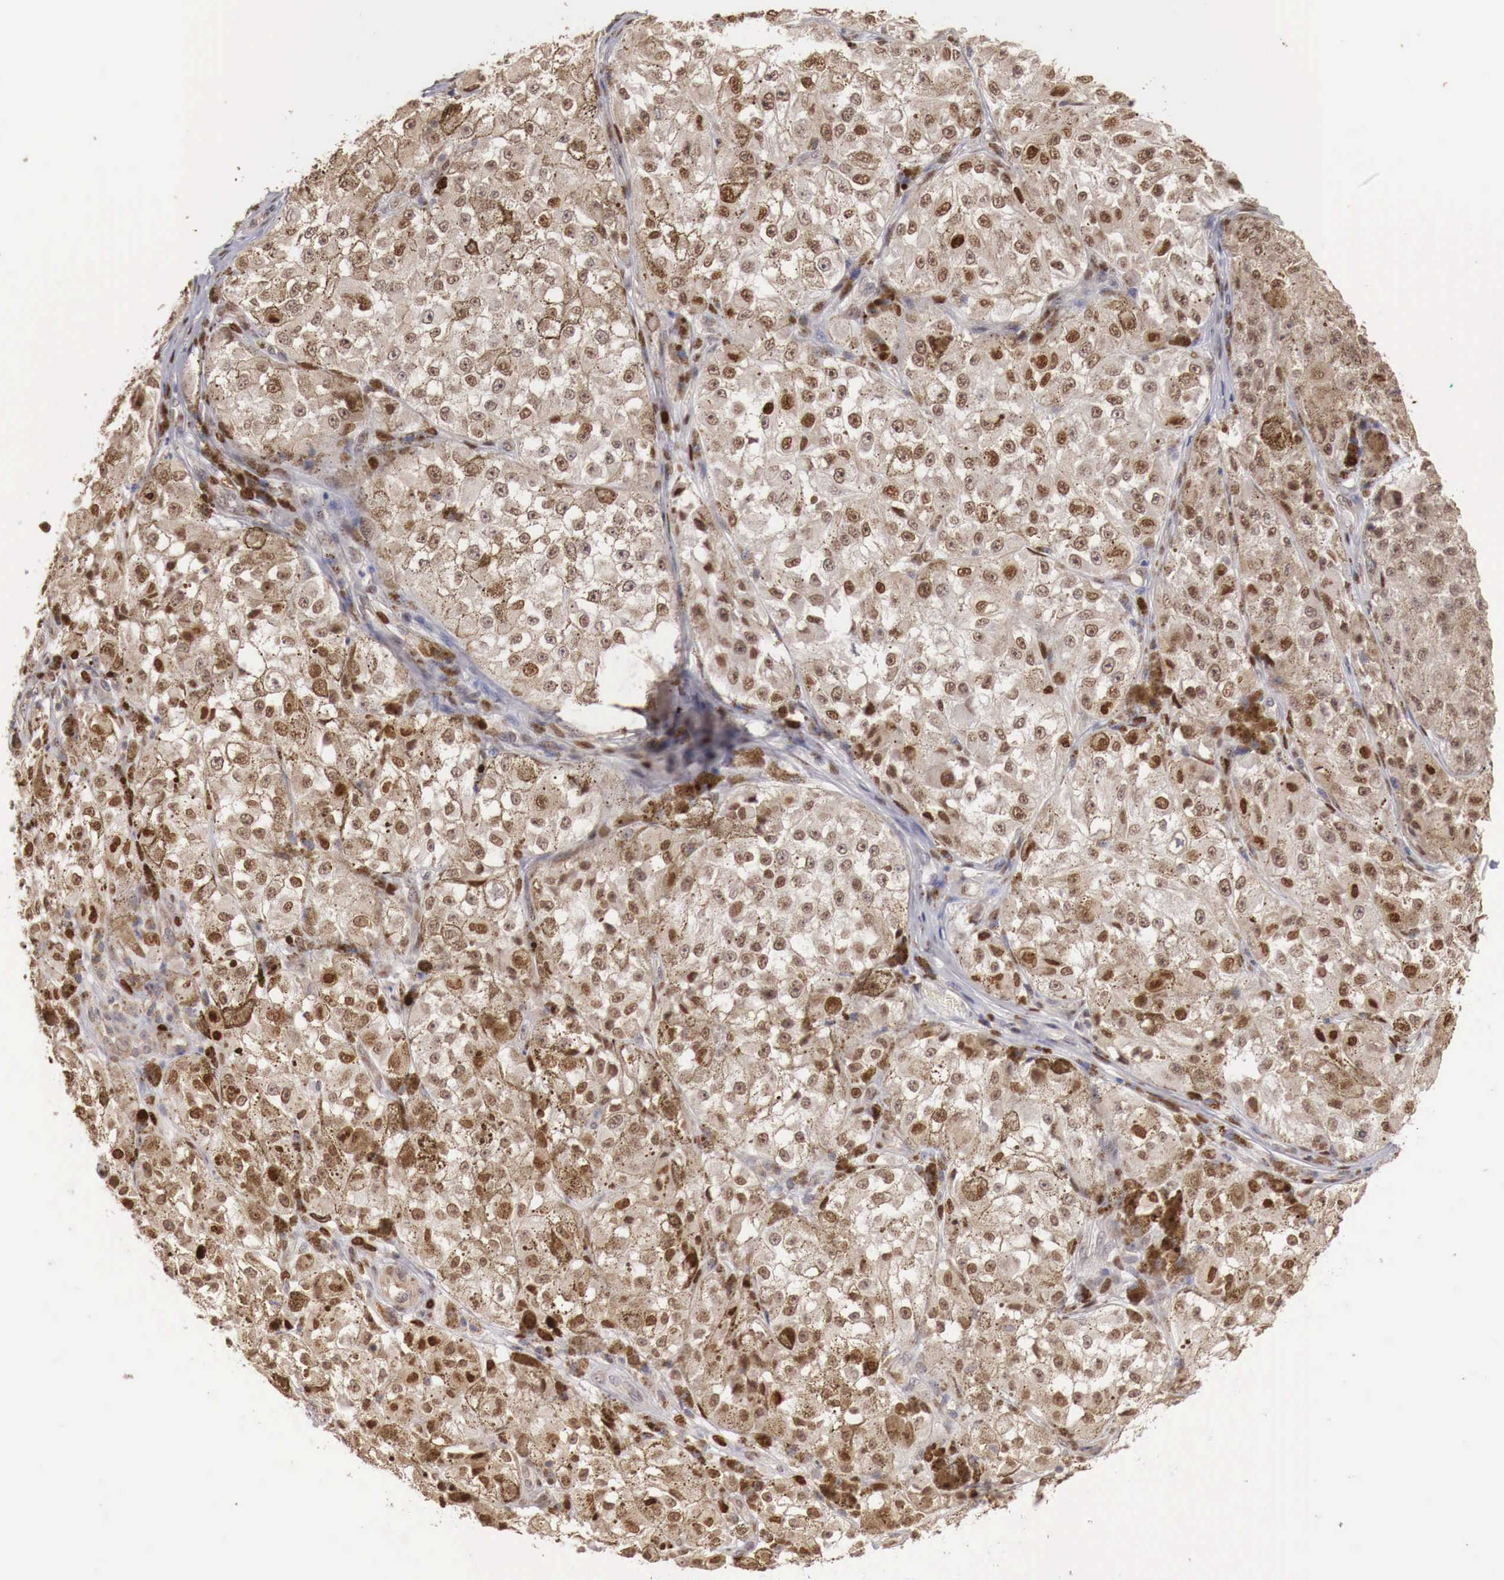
{"staining": {"intensity": "moderate", "quantity": ">75%", "location": "nuclear"}, "tissue": "melanoma", "cell_type": "Tumor cells", "image_type": "cancer", "snomed": [{"axis": "morphology", "description": "Malignant melanoma, NOS"}, {"axis": "topography", "description": "Skin"}], "caption": "Brown immunohistochemical staining in human melanoma reveals moderate nuclear expression in about >75% of tumor cells.", "gene": "KHDRBS2", "patient": {"sex": "male", "age": 67}}